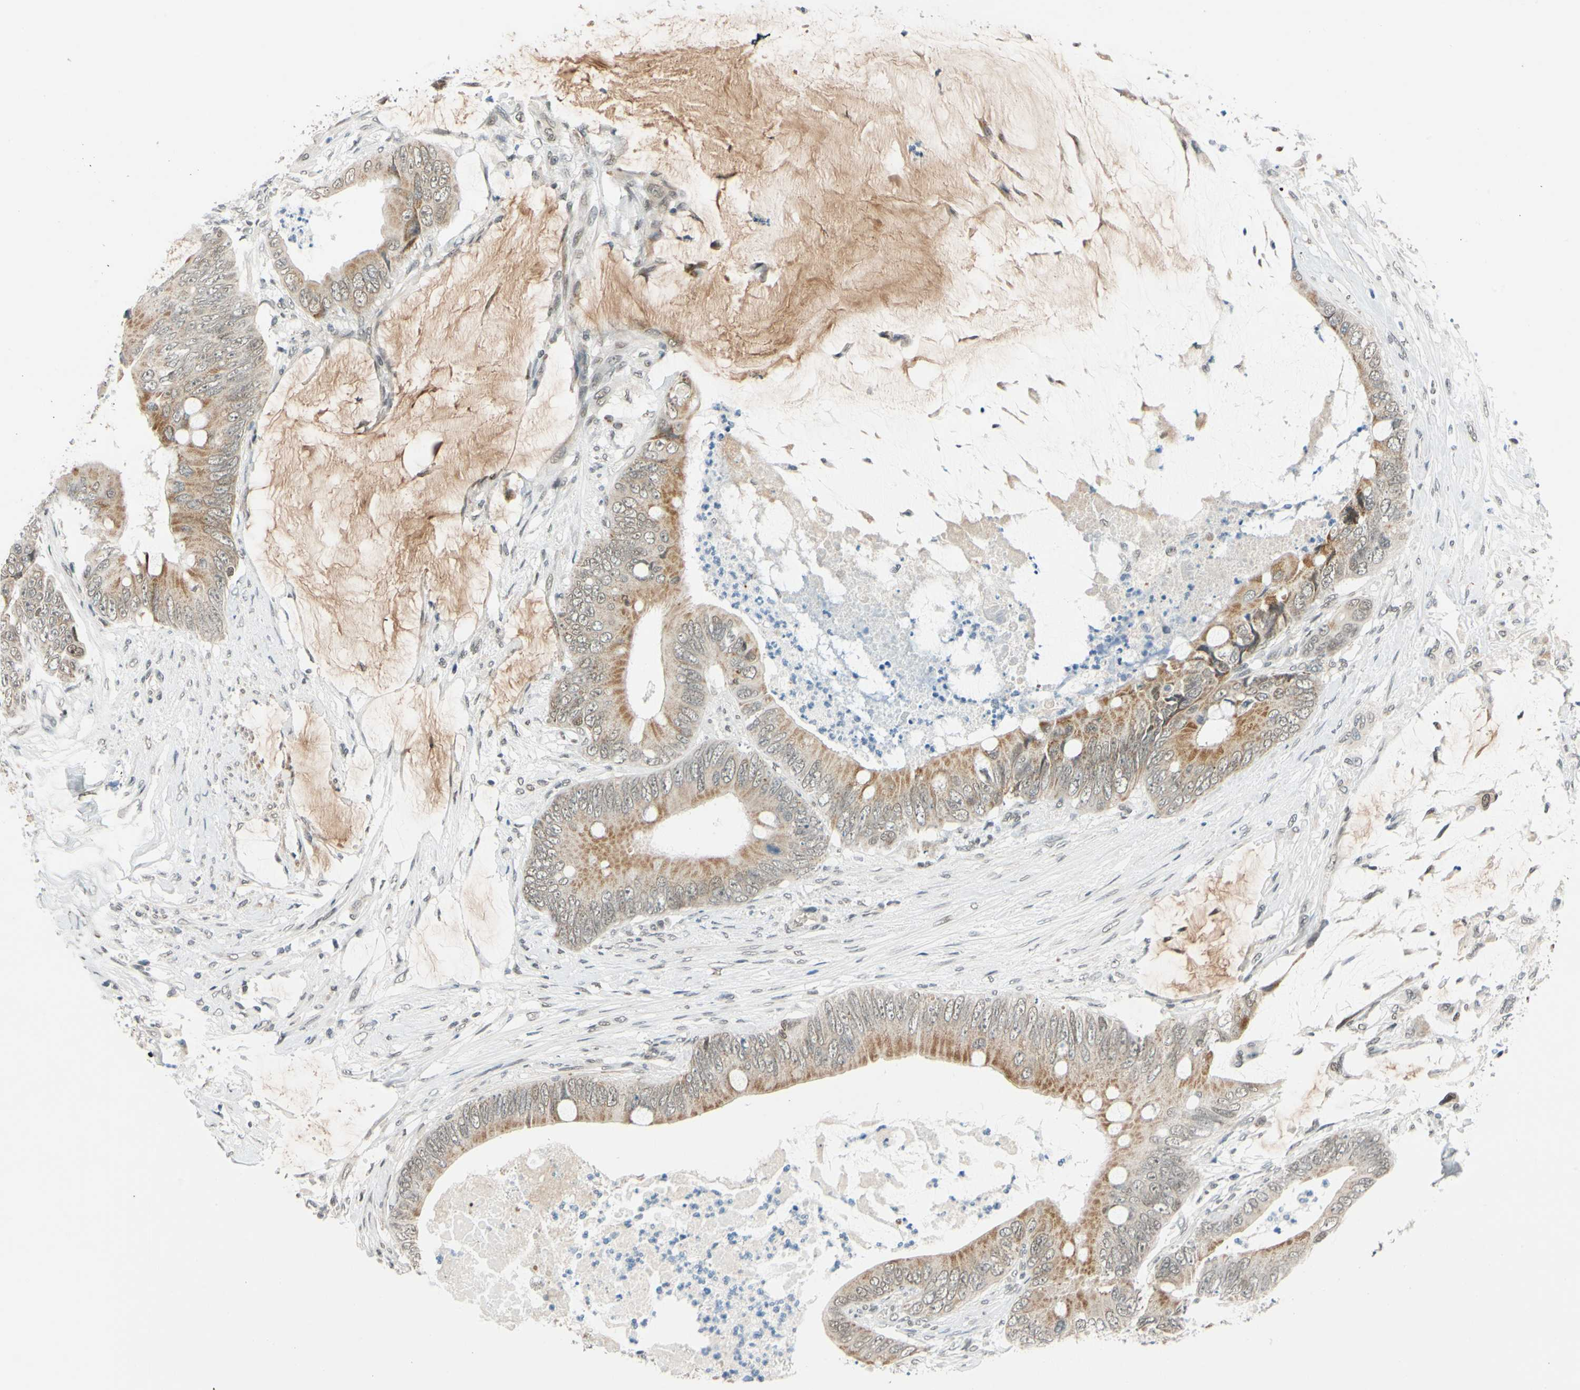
{"staining": {"intensity": "moderate", "quantity": ">75%", "location": "cytoplasmic/membranous"}, "tissue": "colorectal cancer", "cell_type": "Tumor cells", "image_type": "cancer", "snomed": [{"axis": "morphology", "description": "Adenocarcinoma, NOS"}, {"axis": "topography", "description": "Rectum"}], "caption": "Moderate cytoplasmic/membranous staining is seen in about >75% of tumor cells in colorectal cancer (adenocarcinoma).", "gene": "POGZ", "patient": {"sex": "female", "age": 77}}